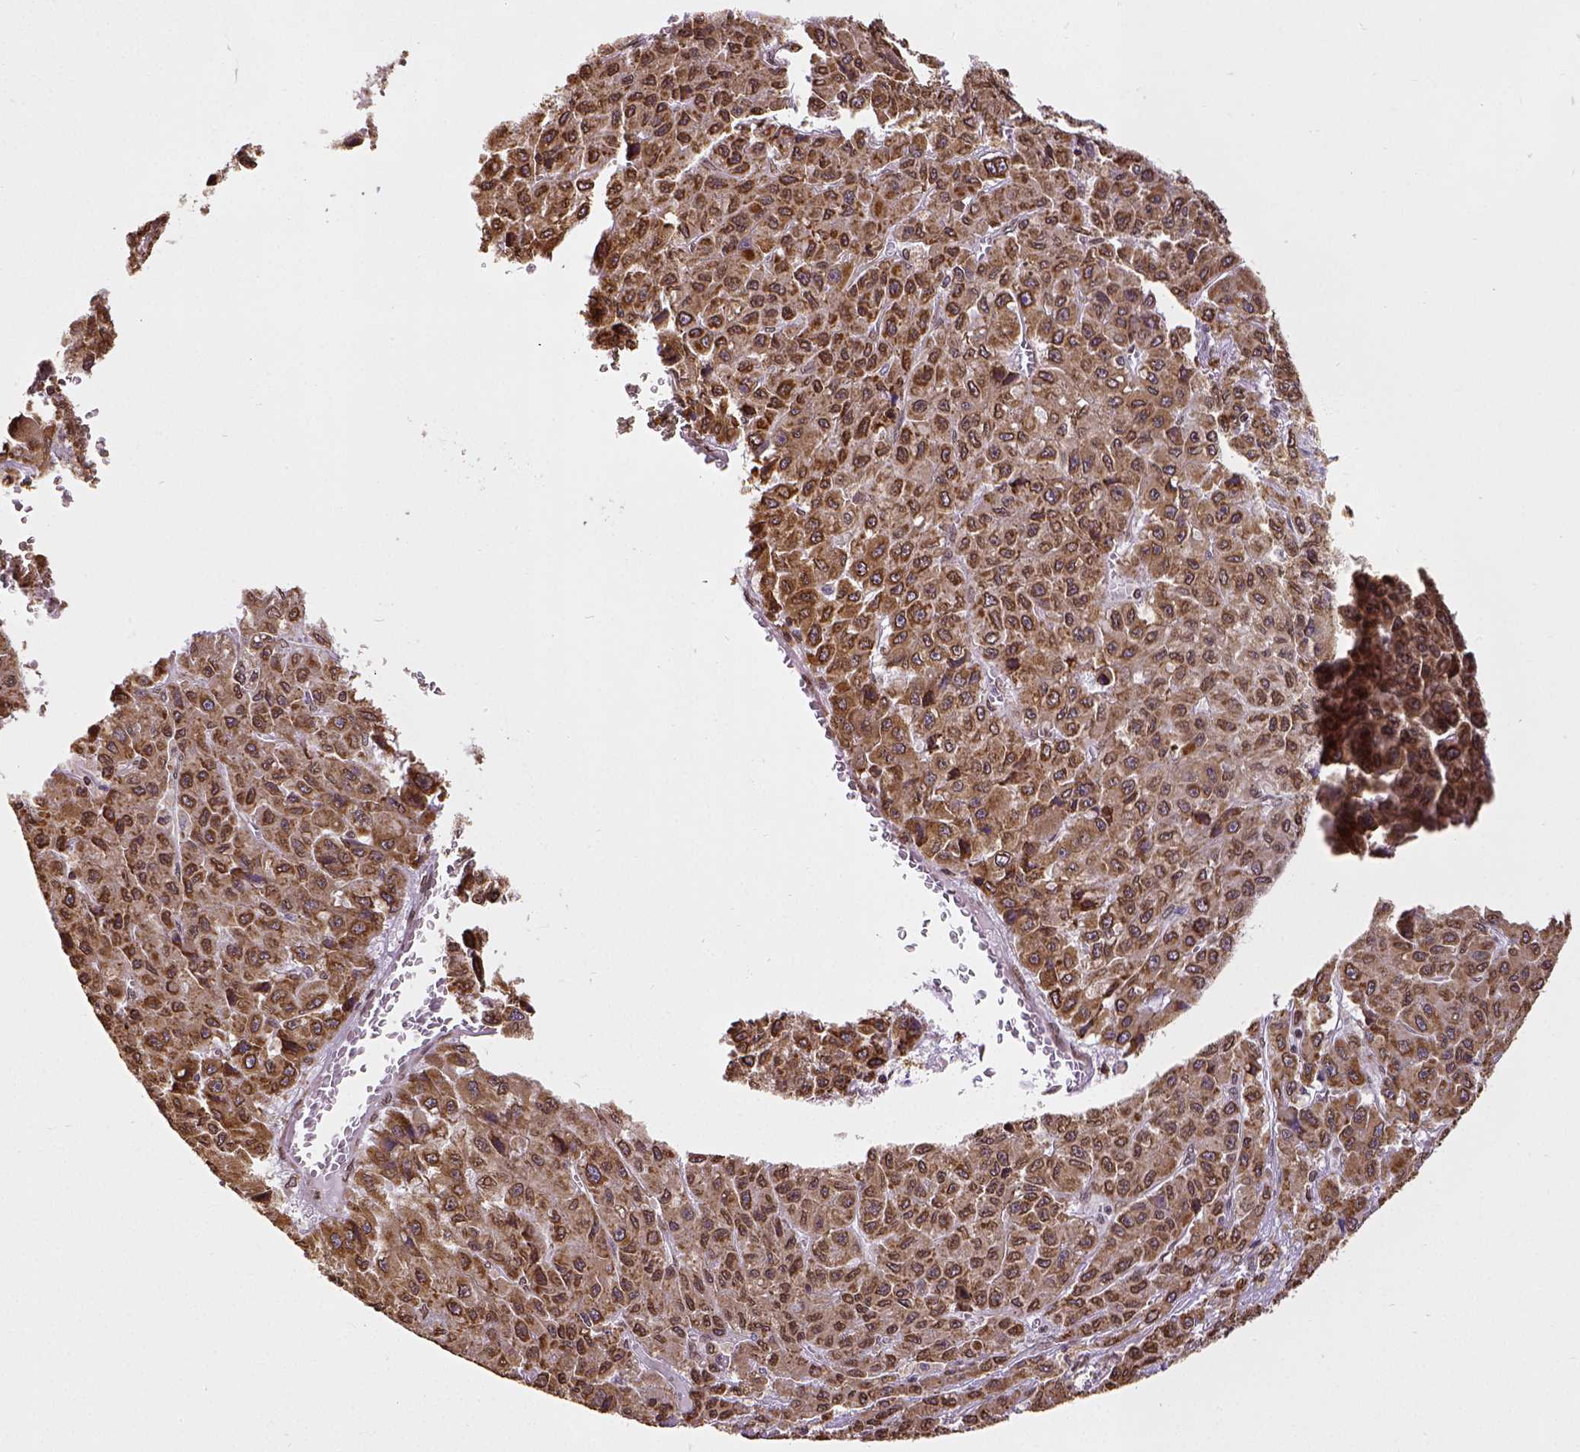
{"staining": {"intensity": "strong", "quantity": ">75%", "location": "cytoplasmic/membranous,nuclear"}, "tissue": "liver cancer", "cell_type": "Tumor cells", "image_type": "cancer", "snomed": [{"axis": "morphology", "description": "Carcinoma, Hepatocellular, NOS"}, {"axis": "topography", "description": "Liver"}], "caption": "Immunohistochemical staining of liver cancer (hepatocellular carcinoma) displays high levels of strong cytoplasmic/membranous and nuclear protein expression in approximately >75% of tumor cells.", "gene": "MTDH", "patient": {"sex": "male", "age": 70}}